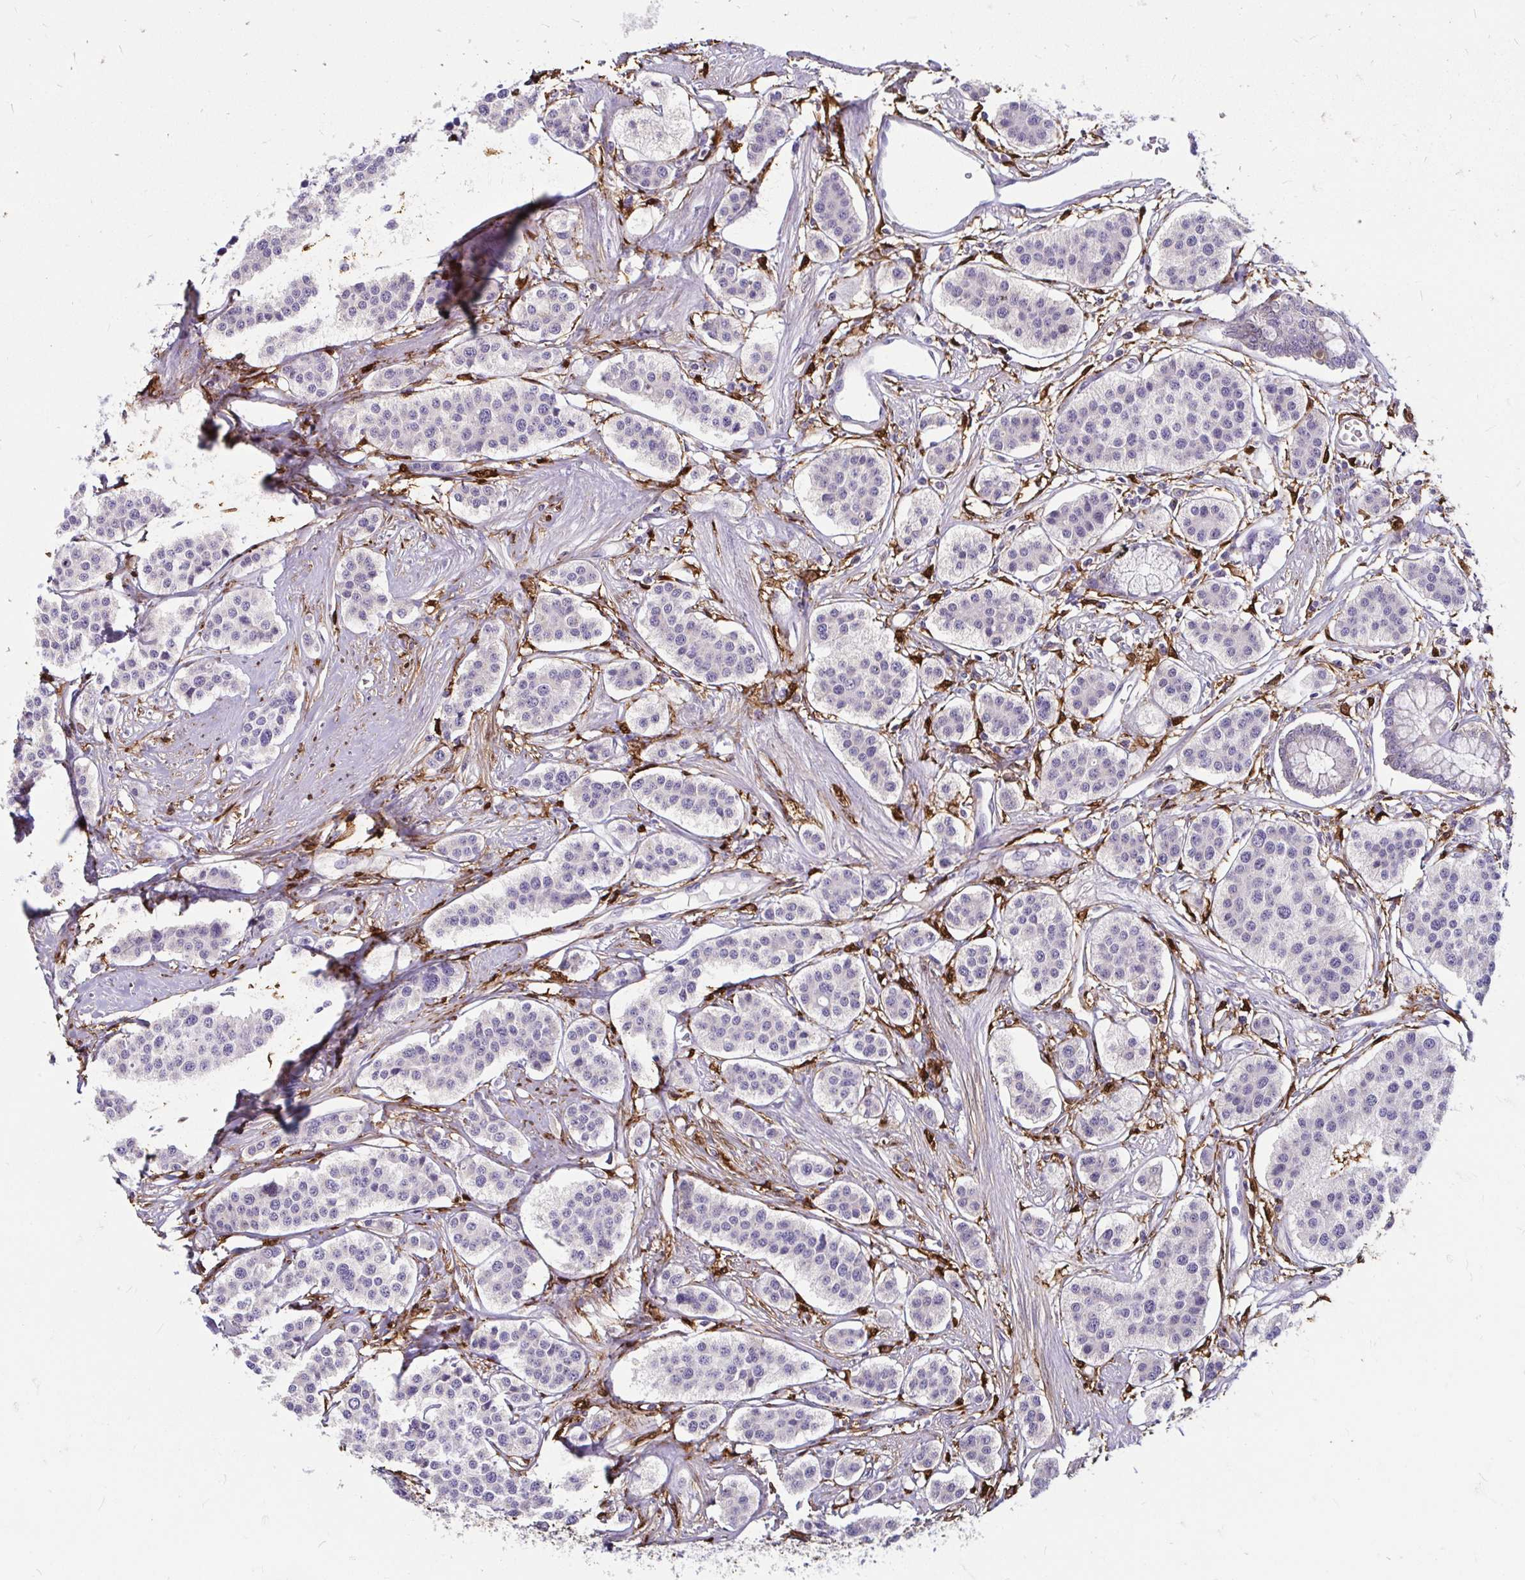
{"staining": {"intensity": "negative", "quantity": "none", "location": "none"}, "tissue": "carcinoid", "cell_type": "Tumor cells", "image_type": "cancer", "snomed": [{"axis": "morphology", "description": "Carcinoid, malignant, NOS"}, {"axis": "topography", "description": "Small intestine"}], "caption": "This is a photomicrograph of IHC staining of malignant carcinoid, which shows no positivity in tumor cells.", "gene": "ADH1A", "patient": {"sex": "male", "age": 60}}